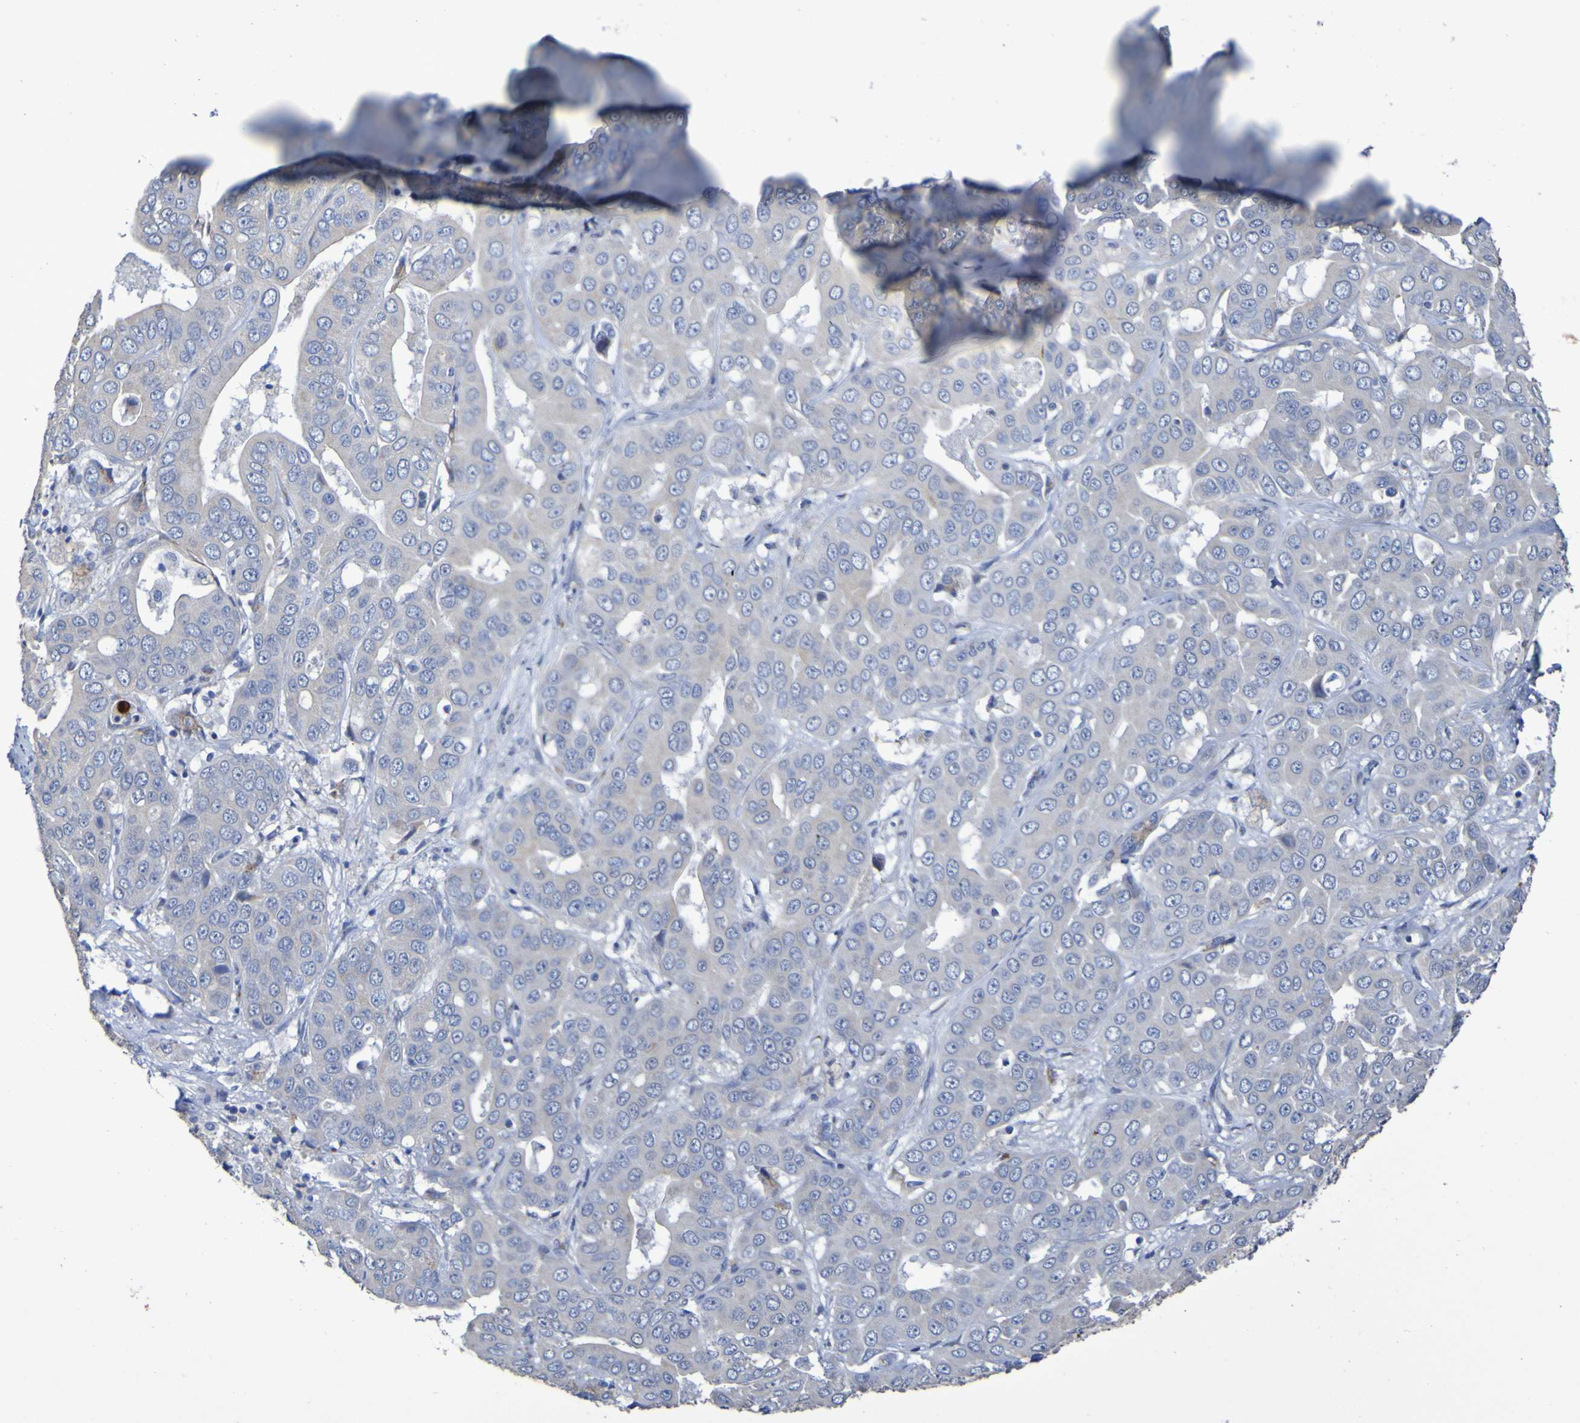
{"staining": {"intensity": "negative", "quantity": "none", "location": "none"}, "tissue": "liver cancer", "cell_type": "Tumor cells", "image_type": "cancer", "snomed": [{"axis": "morphology", "description": "Cholangiocarcinoma"}, {"axis": "topography", "description": "Liver"}], "caption": "Human liver cholangiocarcinoma stained for a protein using IHC displays no expression in tumor cells.", "gene": "C11orf24", "patient": {"sex": "female", "age": 52}}